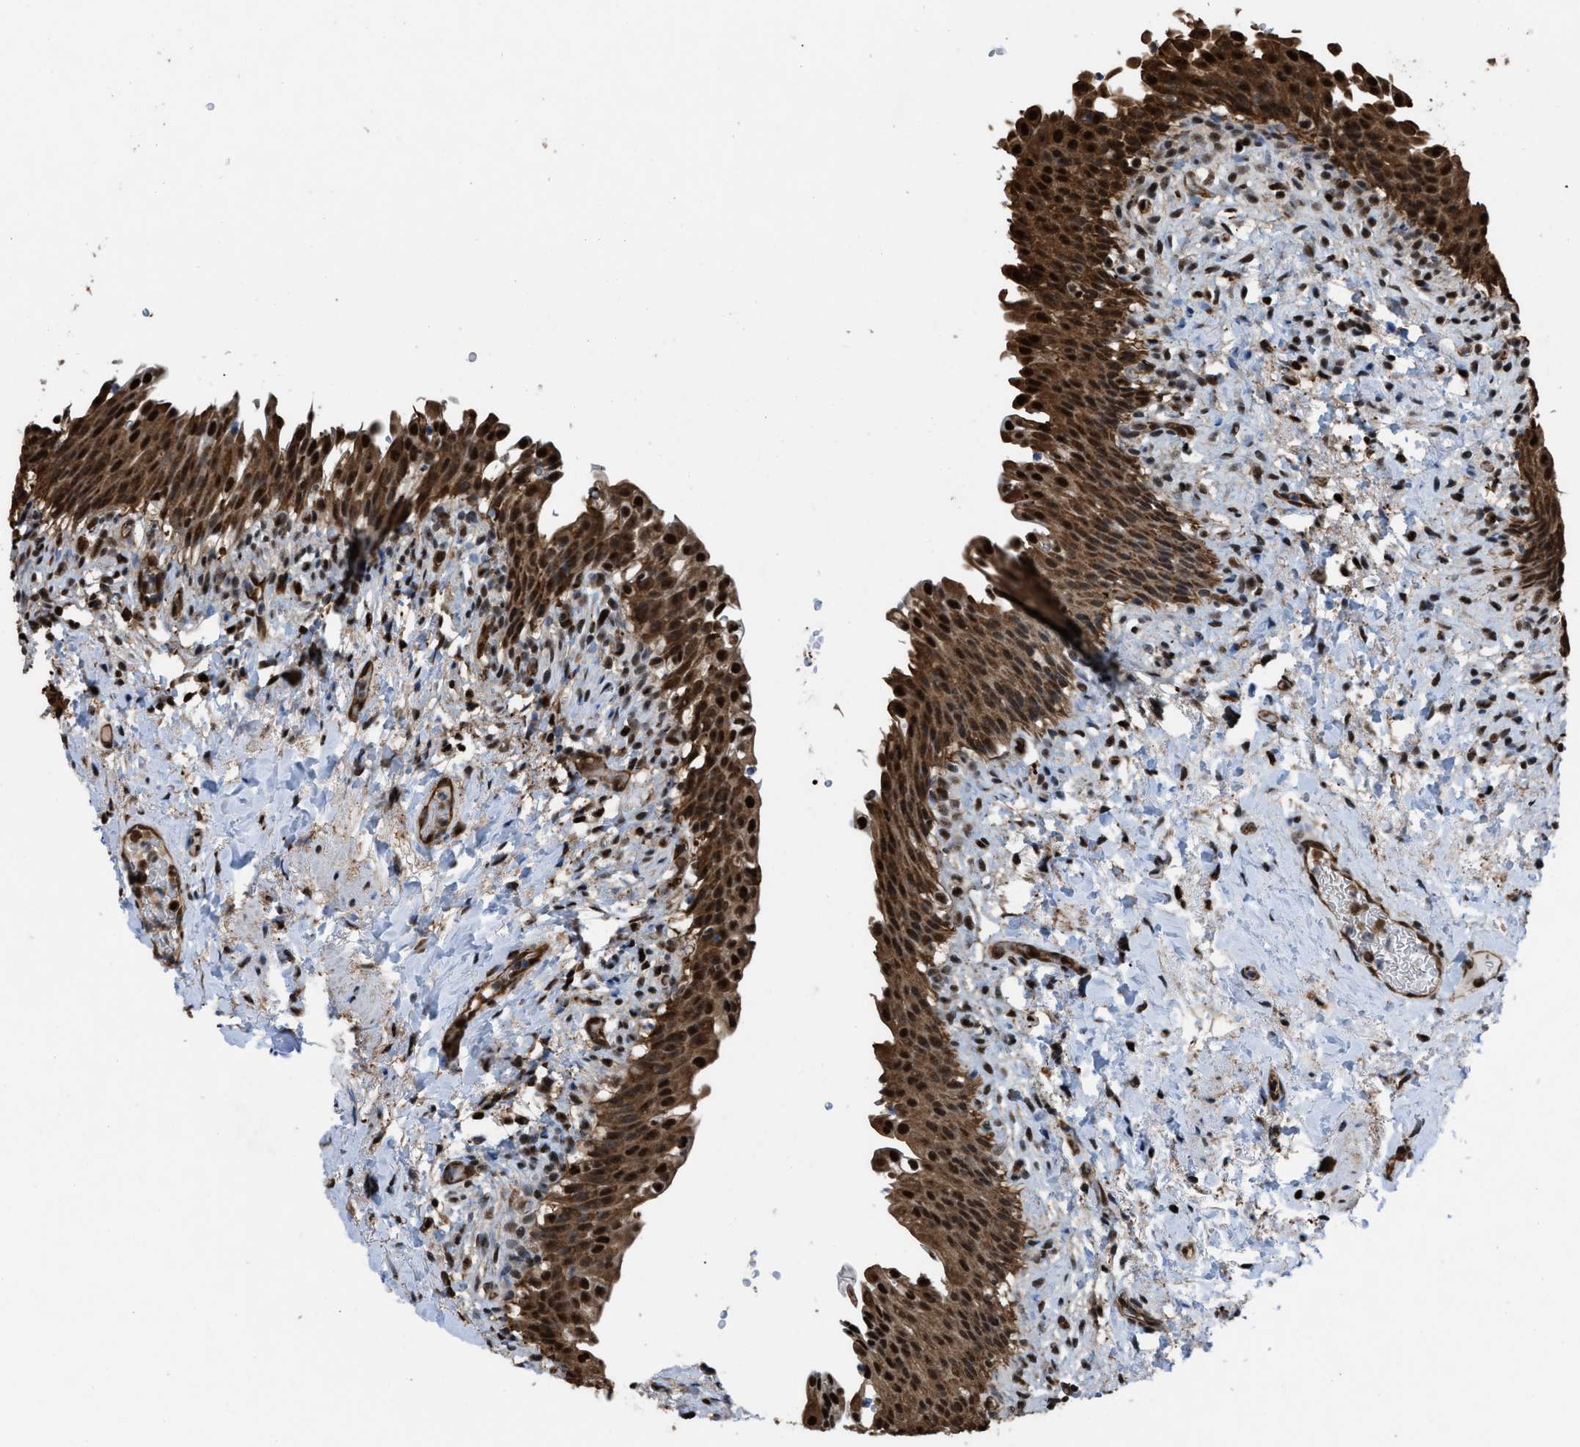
{"staining": {"intensity": "strong", "quantity": ">75%", "location": "cytoplasmic/membranous,nuclear"}, "tissue": "urinary bladder", "cell_type": "Urothelial cells", "image_type": "normal", "snomed": [{"axis": "morphology", "description": "Normal tissue, NOS"}, {"axis": "topography", "description": "Urinary bladder"}], "caption": "Immunohistochemical staining of unremarkable urinary bladder displays strong cytoplasmic/membranous,nuclear protein positivity in approximately >75% of urothelial cells.", "gene": "FNTA", "patient": {"sex": "female", "age": 60}}